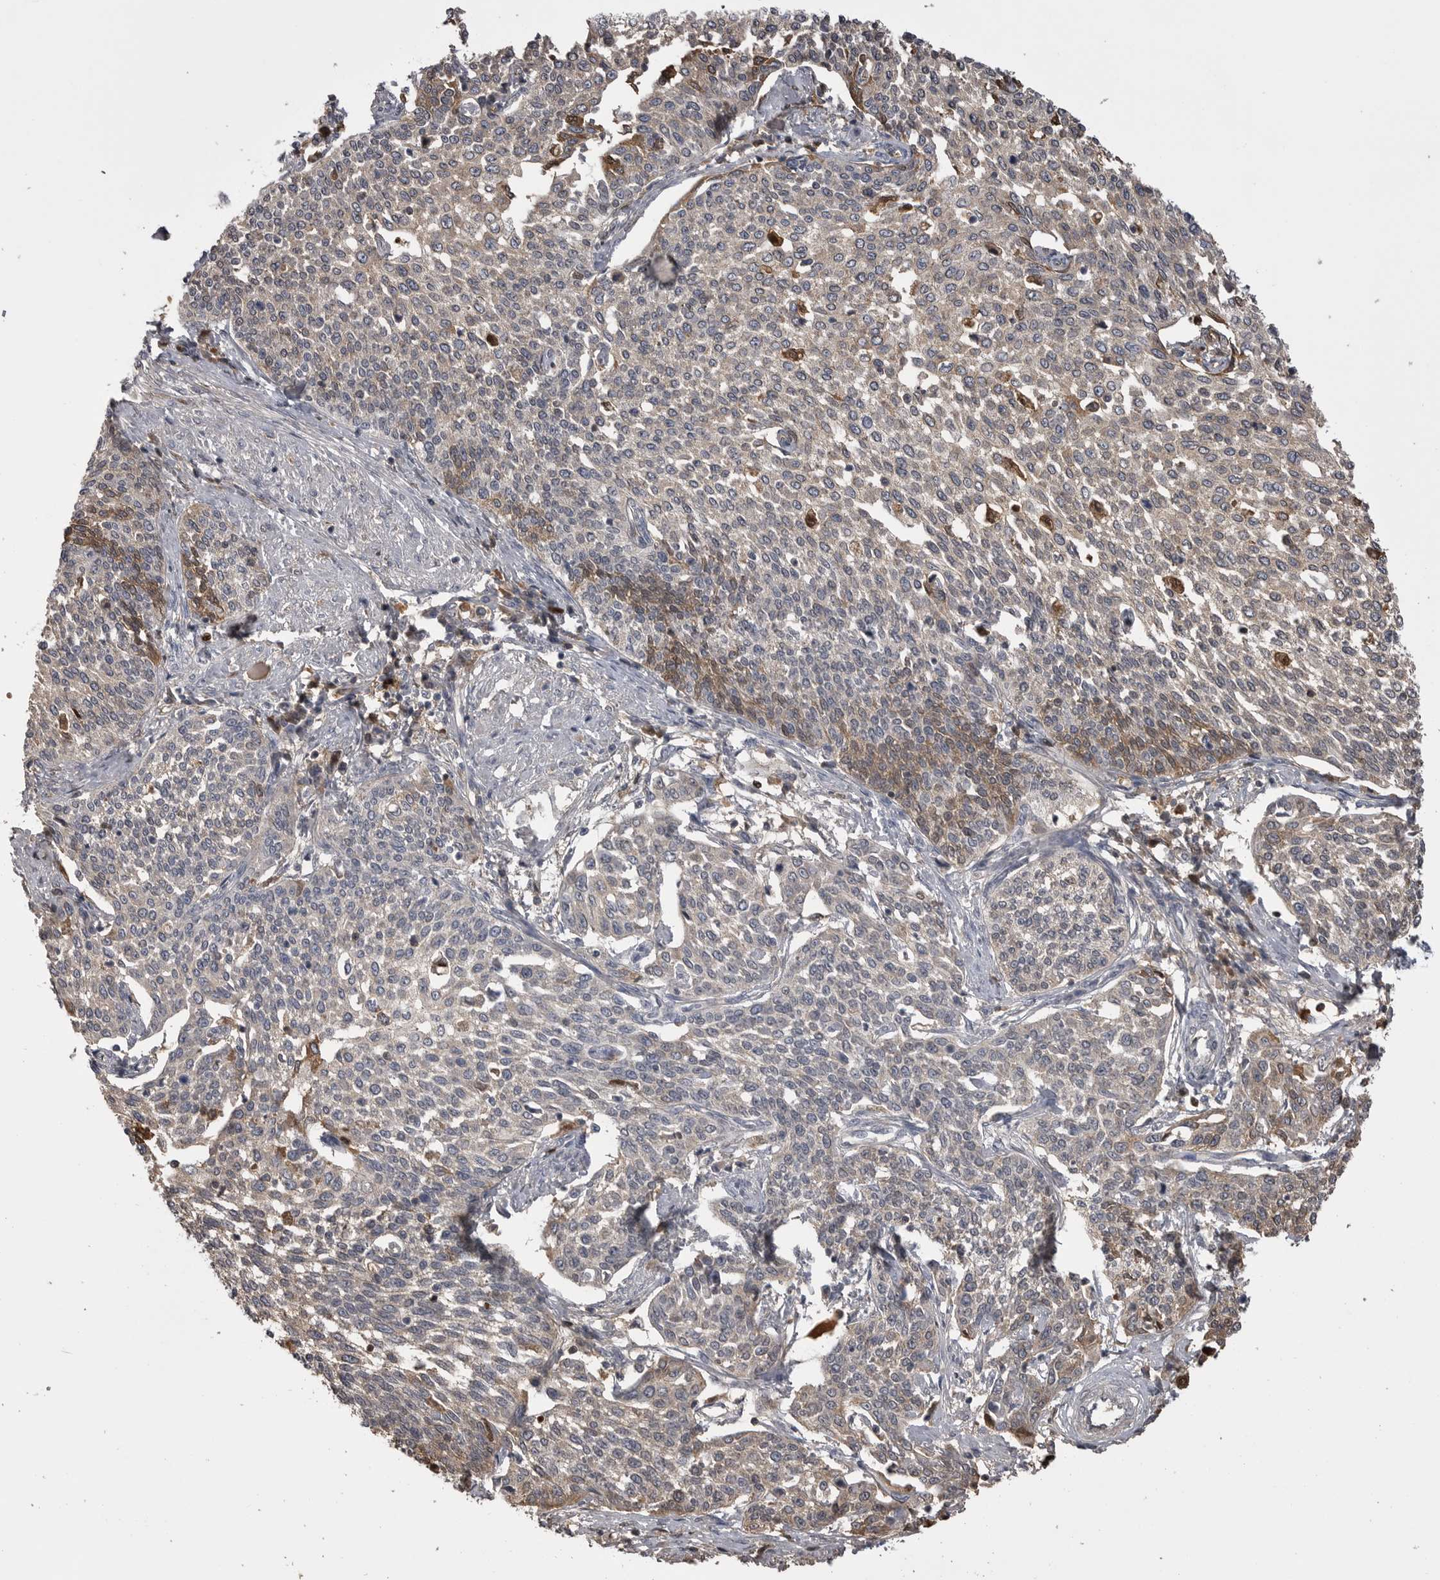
{"staining": {"intensity": "moderate", "quantity": "<25%", "location": "cytoplasmic/membranous"}, "tissue": "cervical cancer", "cell_type": "Tumor cells", "image_type": "cancer", "snomed": [{"axis": "morphology", "description": "Squamous cell carcinoma, NOS"}, {"axis": "topography", "description": "Cervix"}], "caption": "The immunohistochemical stain highlights moderate cytoplasmic/membranous expression in tumor cells of cervical cancer (squamous cell carcinoma) tissue. (DAB (3,3'-diaminobenzidine) = brown stain, brightfield microscopy at high magnification).", "gene": "AHSG", "patient": {"sex": "female", "age": 34}}